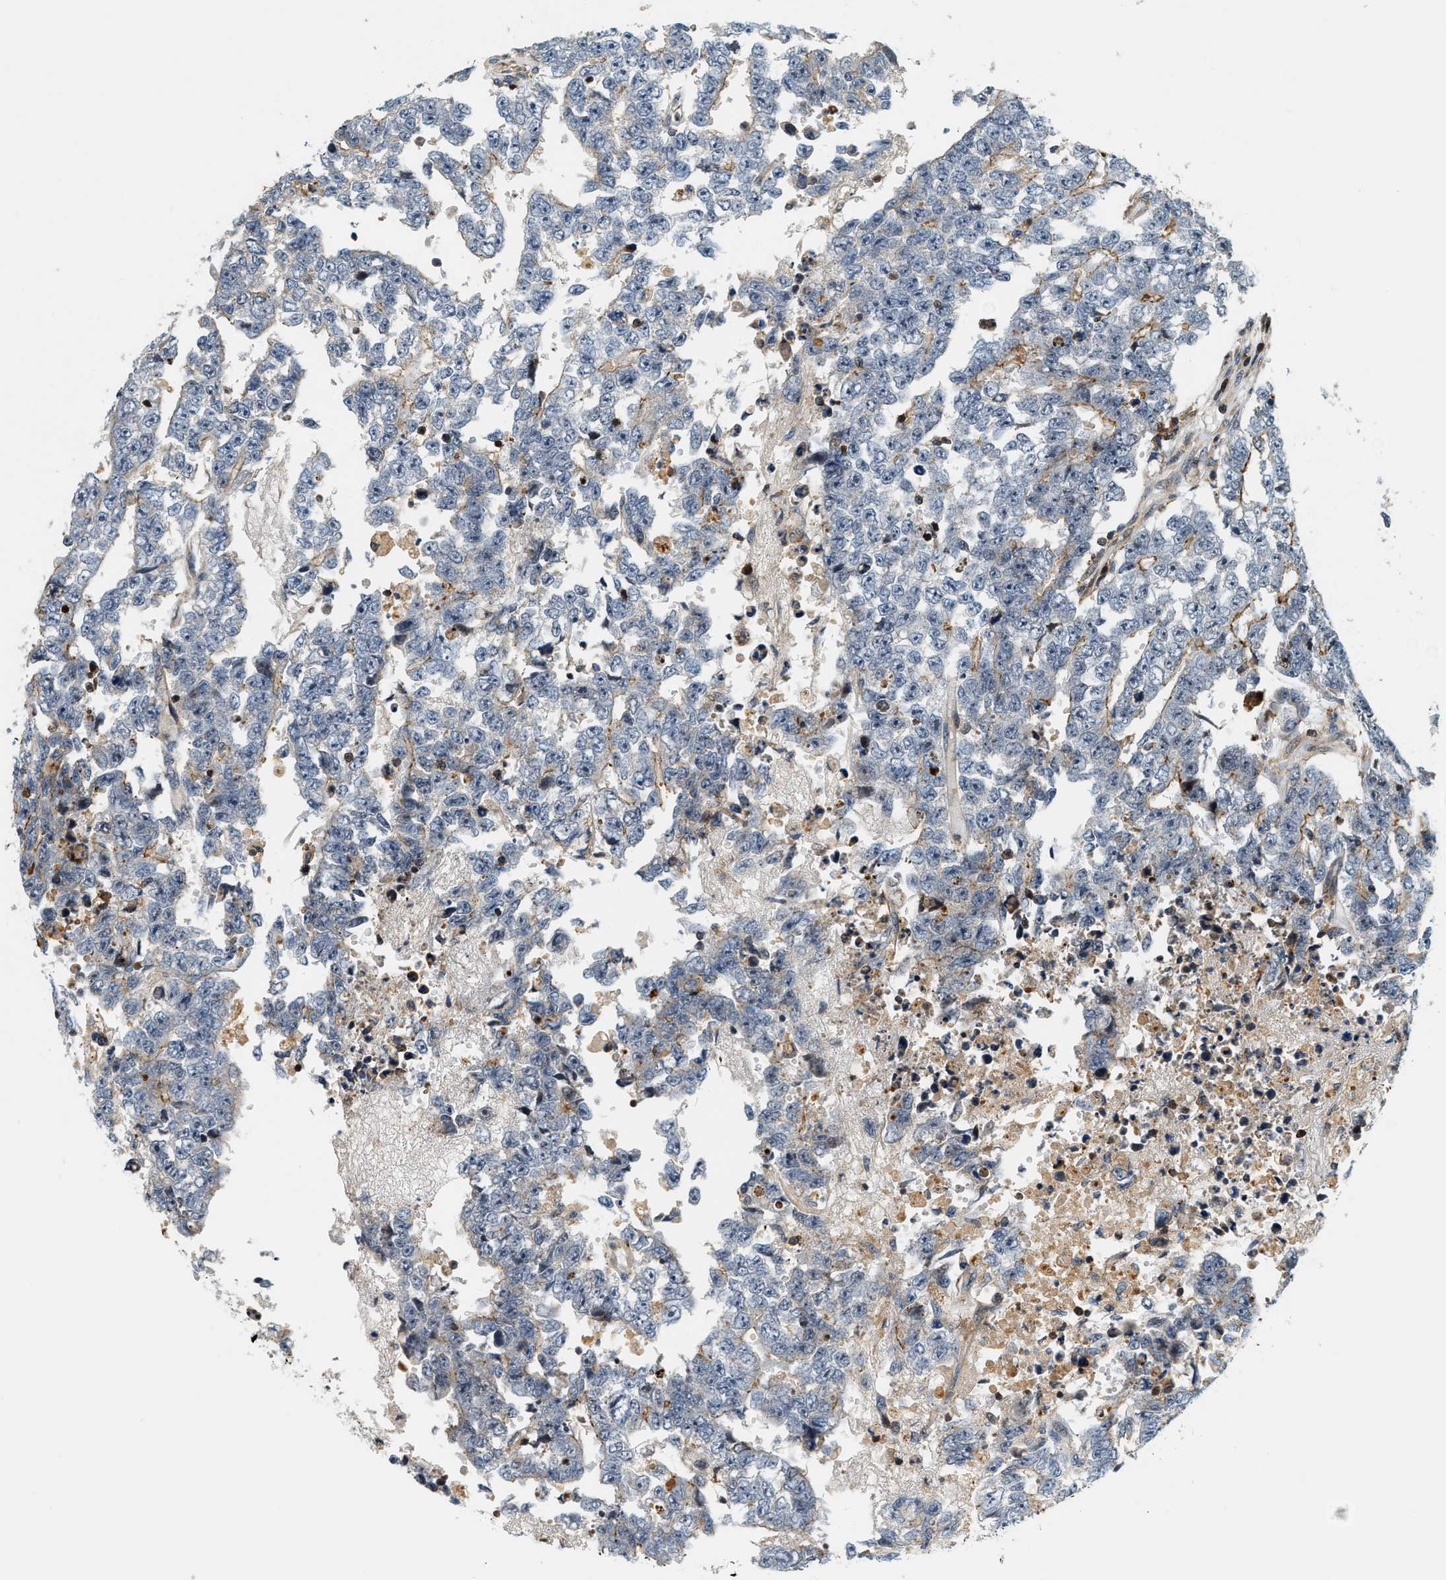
{"staining": {"intensity": "negative", "quantity": "none", "location": "none"}, "tissue": "testis cancer", "cell_type": "Tumor cells", "image_type": "cancer", "snomed": [{"axis": "morphology", "description": "Carcinoma, Embryonal, NOS"}, {"axis": "topography", "description": "Testis"}], "caption": "Micrograph shows no significant protein expression in tumor cells of testis cancer (embryonal carcinoma).", "gene": "SAMD9", "patient": {"sex": "male", "age": 25}}